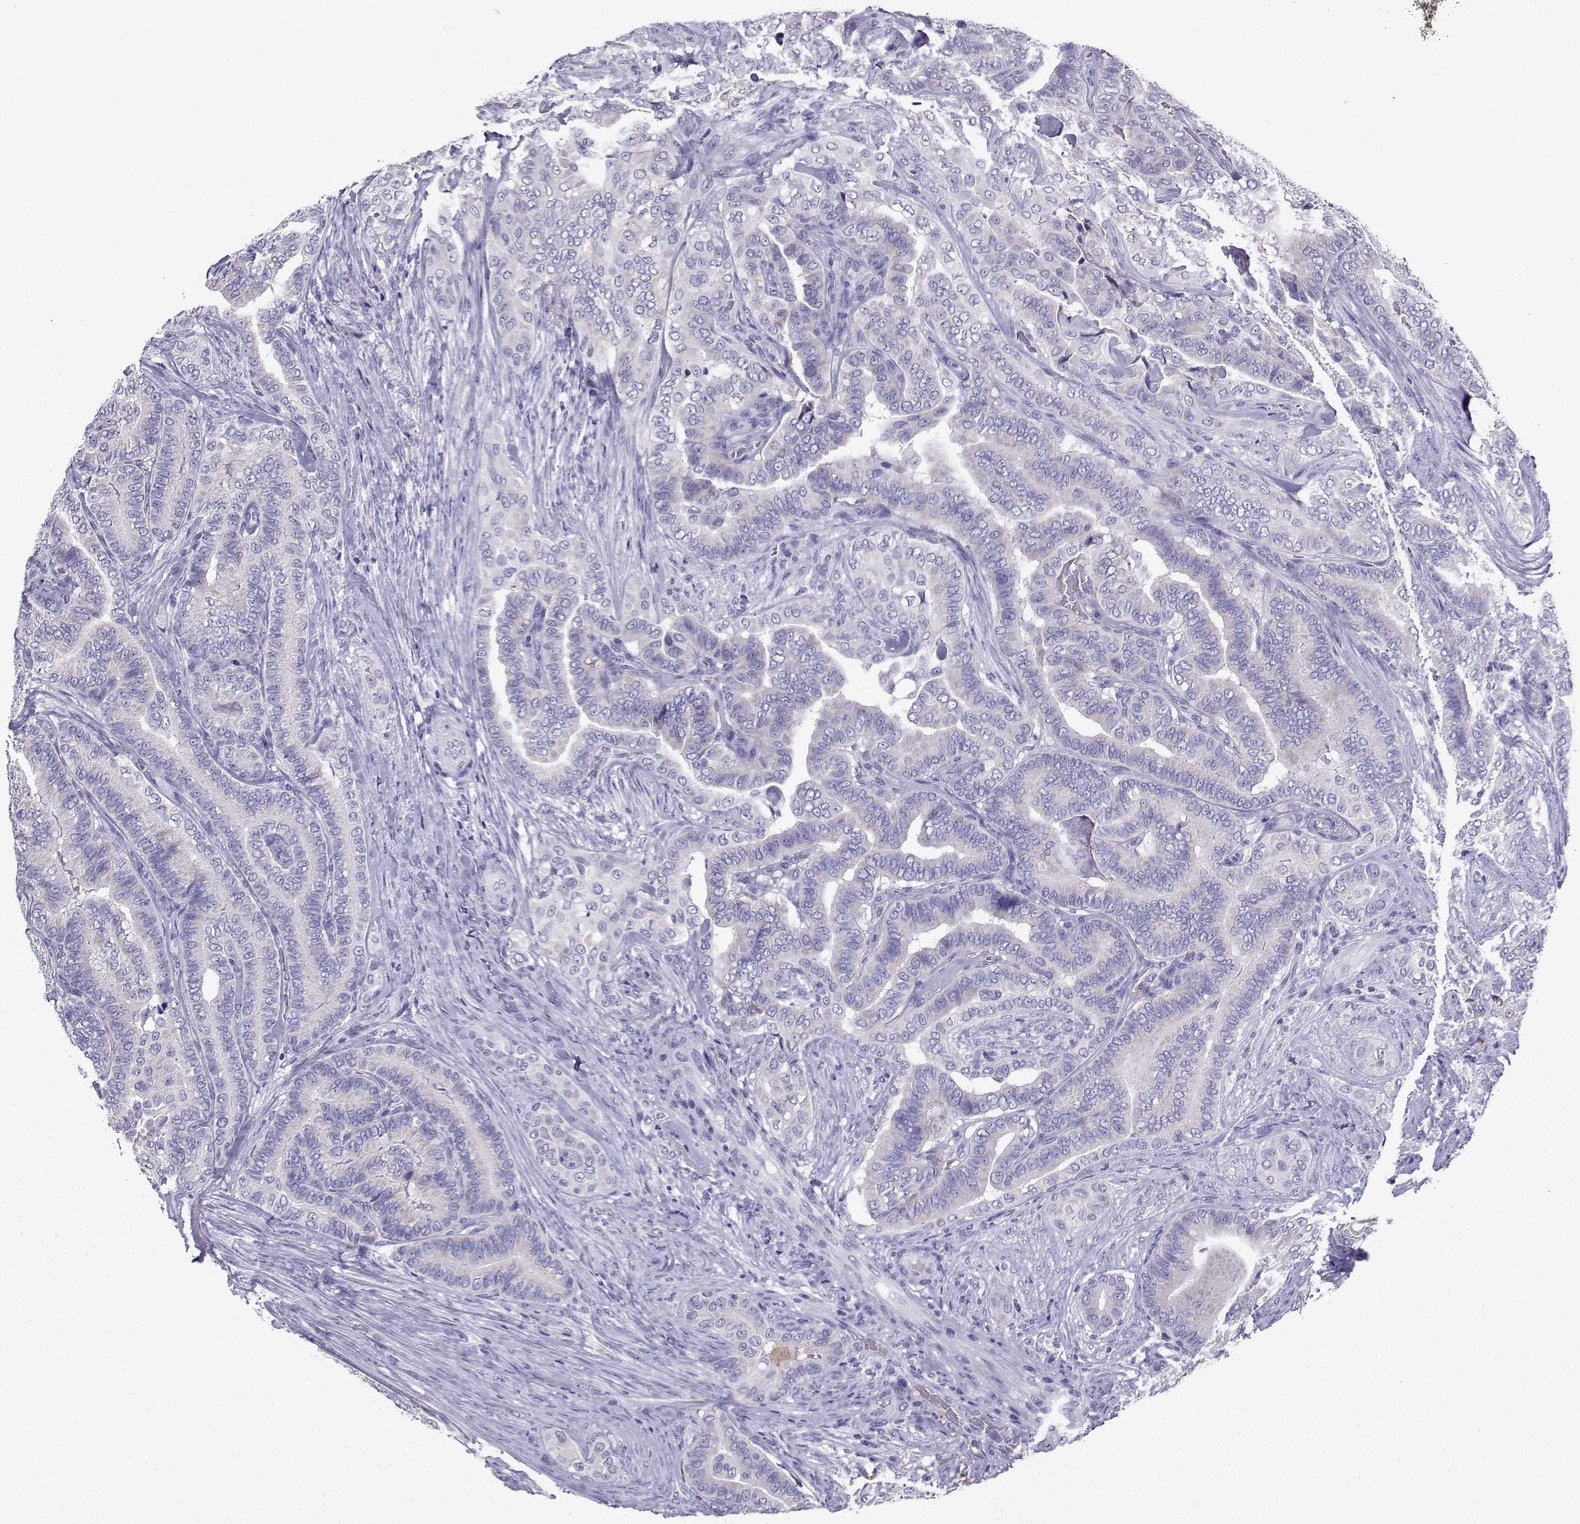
{"staining": {"intensity": "negative", "quantity": "none", "location": "none"}, "tissue": "thyroid cancer", "cell_type": "Tumor cells", "image_type": "cancer", "snomed": [{"axis": "morphology", "description": "Papillary adenocarcinoma, NOS"}, {"axis": "topography", "description": "Thyroid gland"}], "caption": "An immunohistochemistry (IHC) image of thyroid cancer (papillary adenocarcinoma) is shown. There is no staining in tumor cells of thyroid cancer (papillary adenocarcinoma). (Brightfield microscopy of DAB (3,3'-diaminobenzidine) IHC at high magnification).", "gene": "LINGO1", "patient": {"sex": "male", "age": 61}}